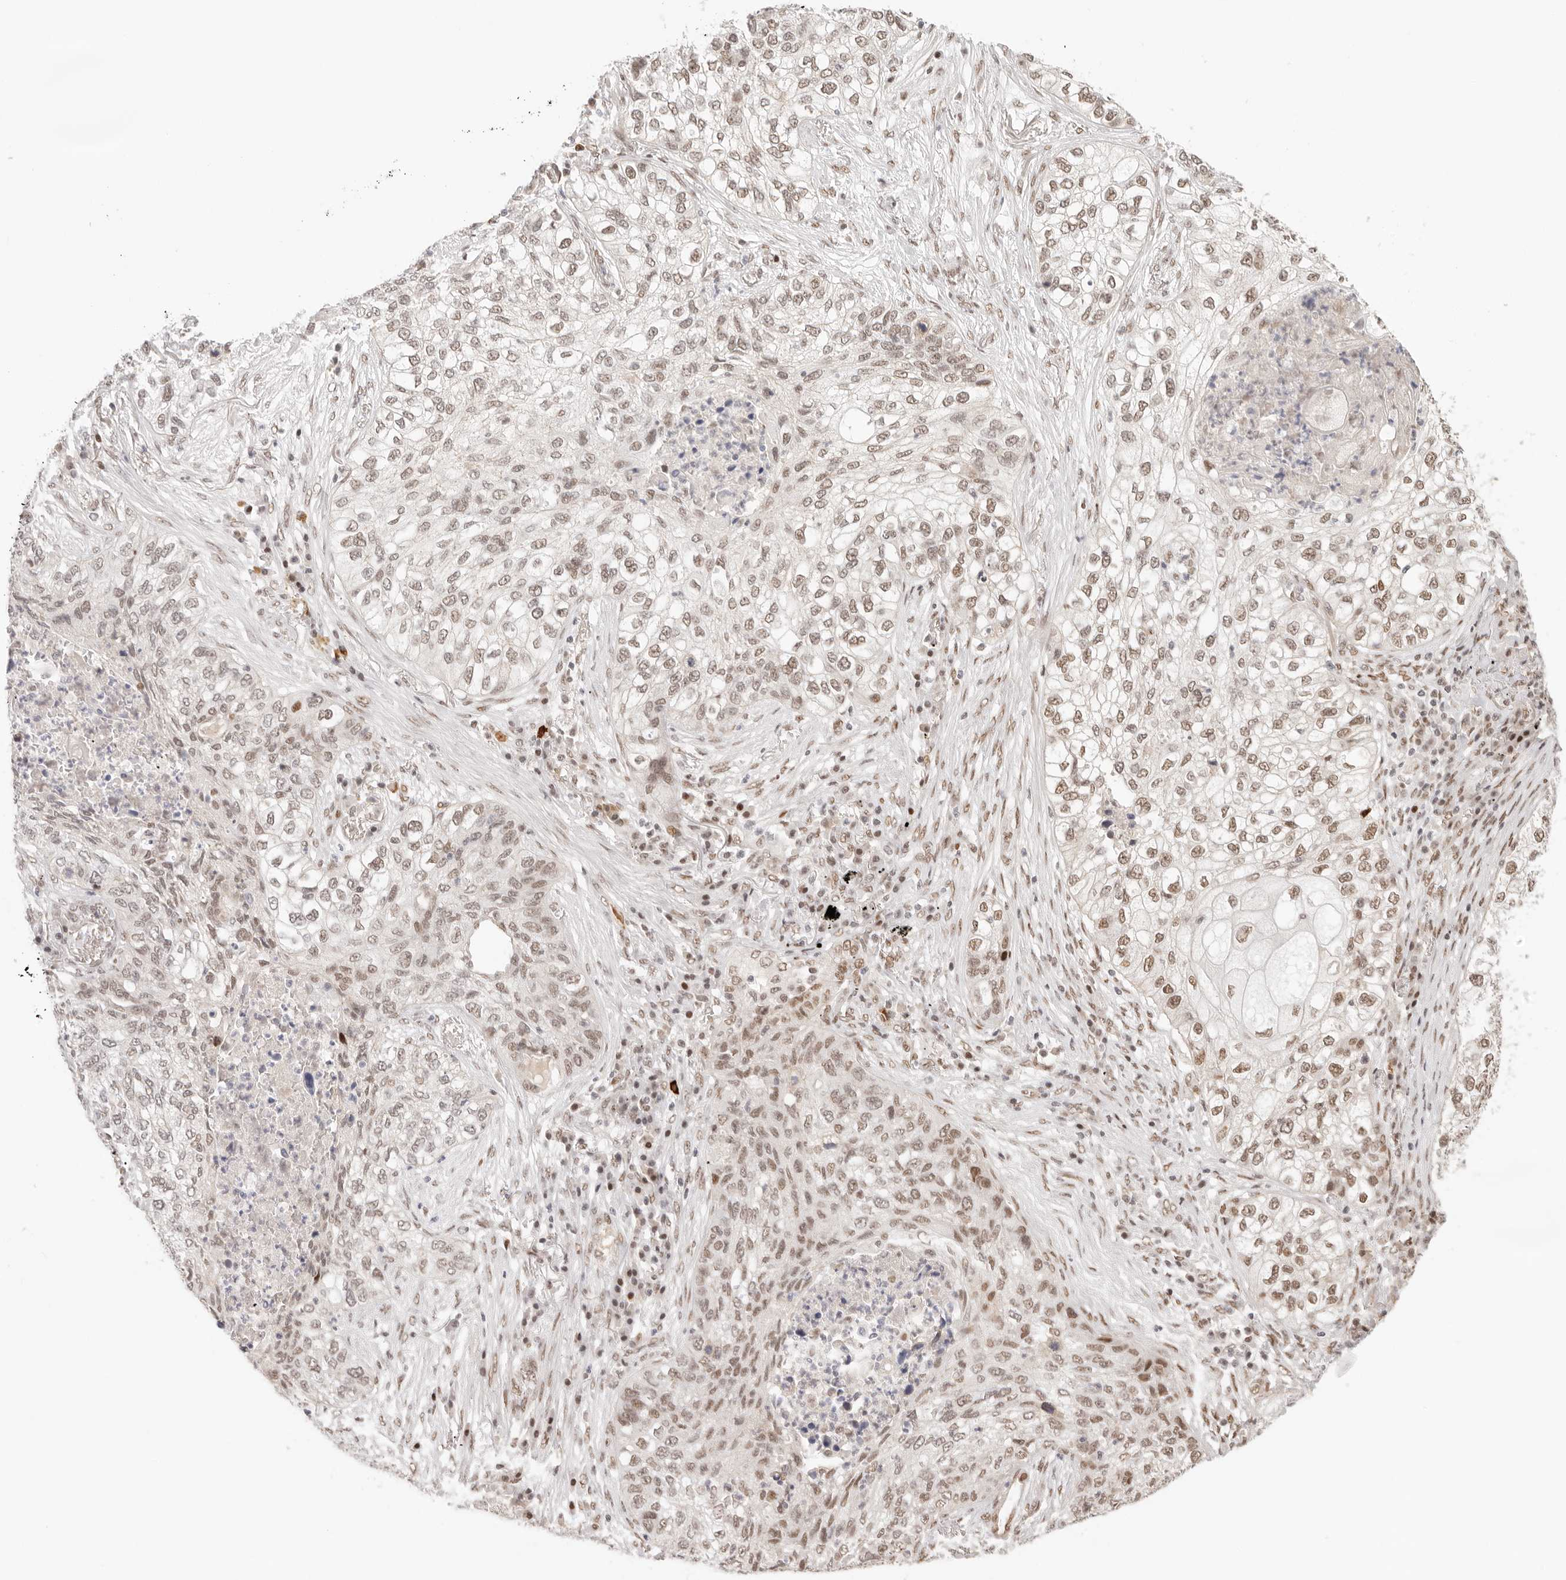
{"staining": {"intensity": "moderate", "quantity": ">75%", "location": "nuclear"}, "tissue": "lung cancer", "cell_type": "Tumor cells", "image_type": "cancer", "snomed": [{"axis": "morphology", "description": "Squamous cell carcinoma, NOS"}, {"axis": "topography", "description": "Lung"}], "caption": "Protein analysis of squamous cell carcinoma (lung) tissue exhibits moderate nuclear expression in approximately >75% of tumor cells.", "gene": "HOXC5", "patient": {"sex": "female", "age": 63}}